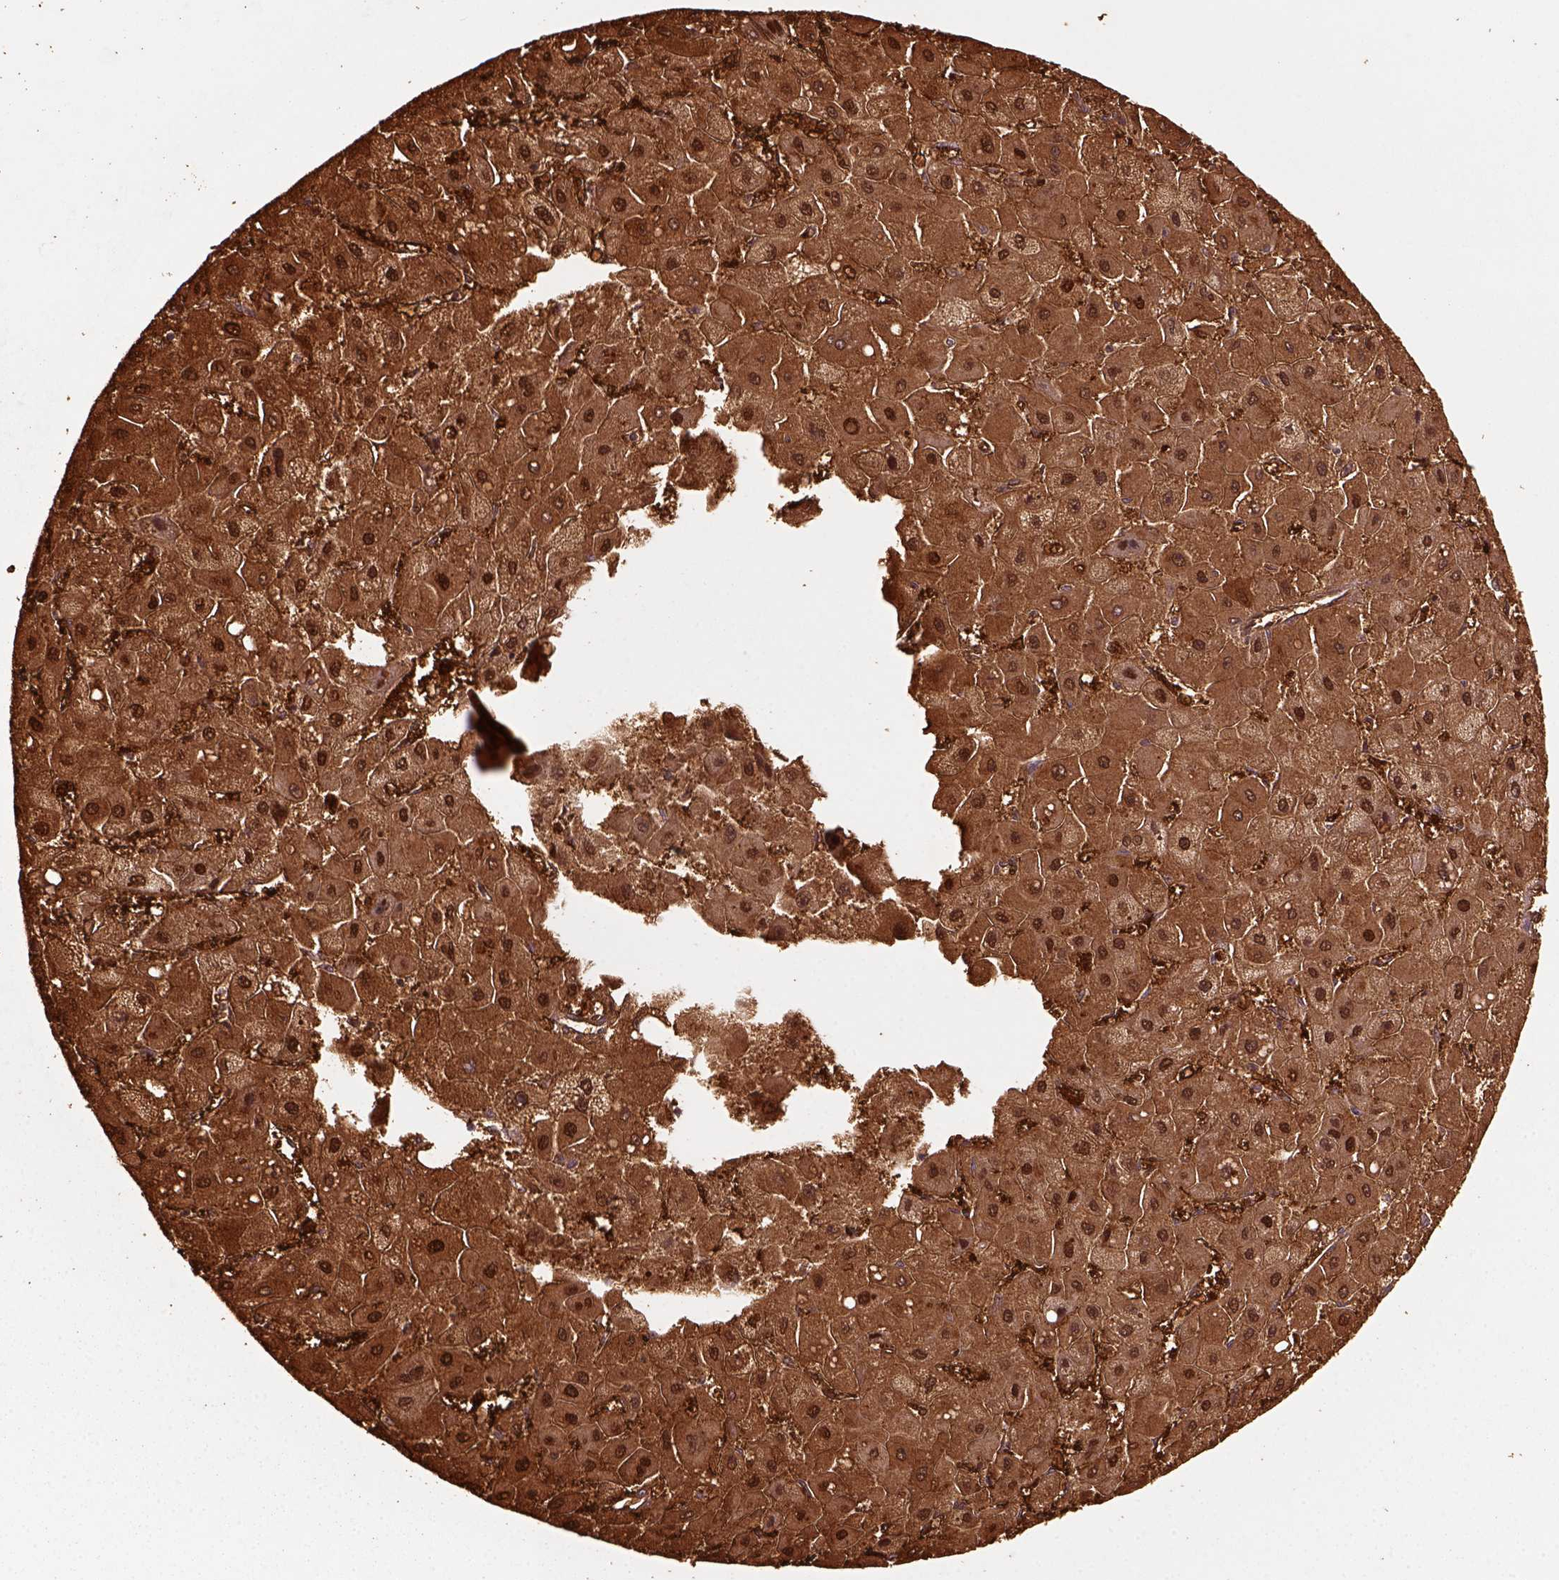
{"staining": {"intensity": "strong", "quantity": ">75%", "location": "cytoplasmic/membranous,nuclear"}, "tissue": "liver cancer", "cell_type": "Tumor cells", "image_type": "cancer", "snomed": [{"axis": "morphology", "description": "Carcinoma, Hepatocellular, NOS"}, {"axis": "topography", "description": "Liver"}], "caption": "Liver hepatocellular carcinoma was stained to show a protein in brown. There is high levels of strong cytoplasmic/membranous and nuclear expression in approximately >75% of tumor cells.", "gene": "GOT1", "patient": {"sex": "female", "age": 25}}